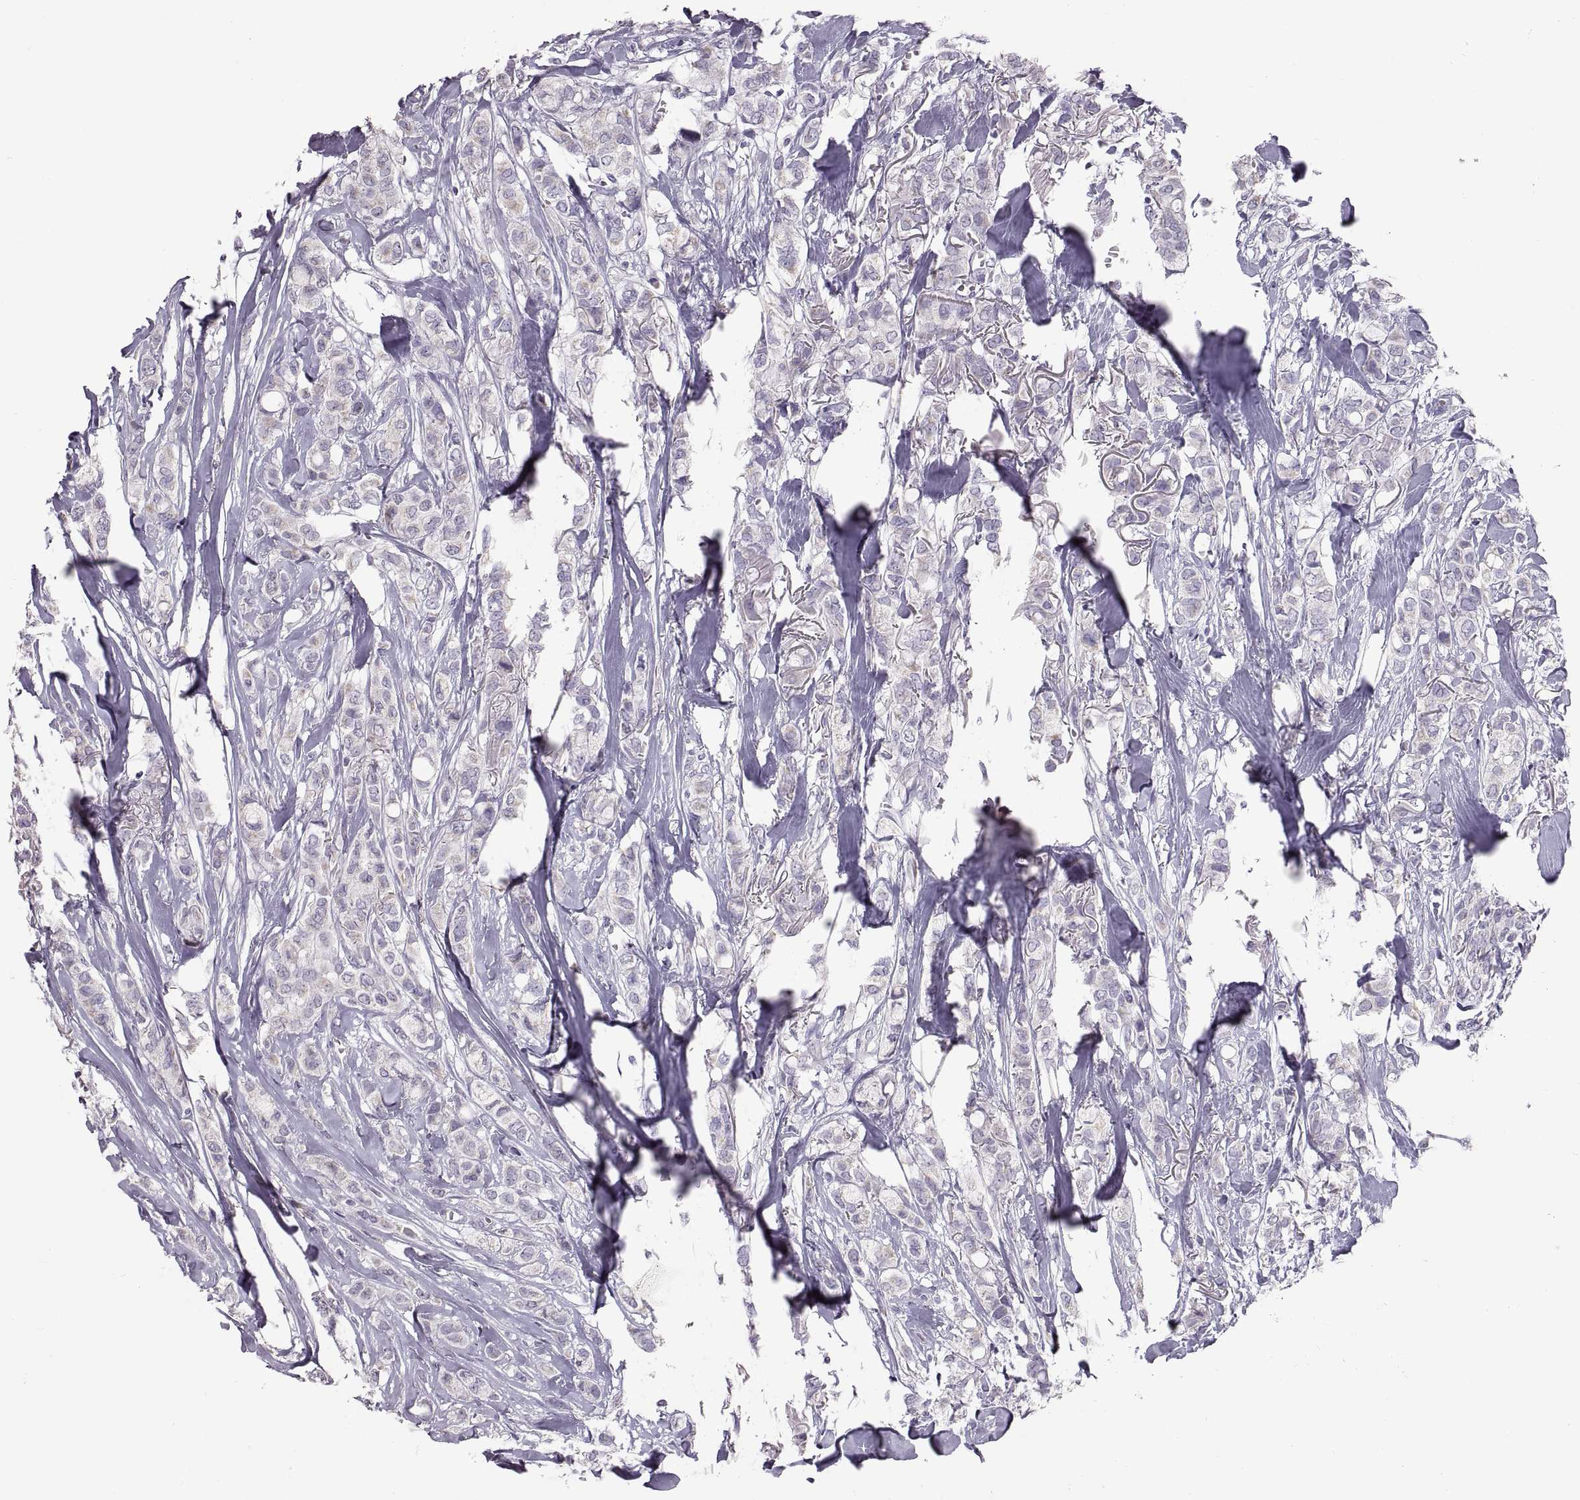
{"staining": {"intensity": "negative", "quantity": "none", "location": "none"}, "tissue": "breast cancer", "cell_type": "Tumor cells", "image_type": "cancer", "snomed": [{"axis": "morphology", "description": "Duct carcinoma"}, {"axis": "topography", "description": "Breast"}], "caption": "Human breast cancer stained for a protein using immunohistochemistry demonstrates no expression in tumor cells.", "gene": "WBP2NL", "patient": {"sex": "female", "age": 85}}